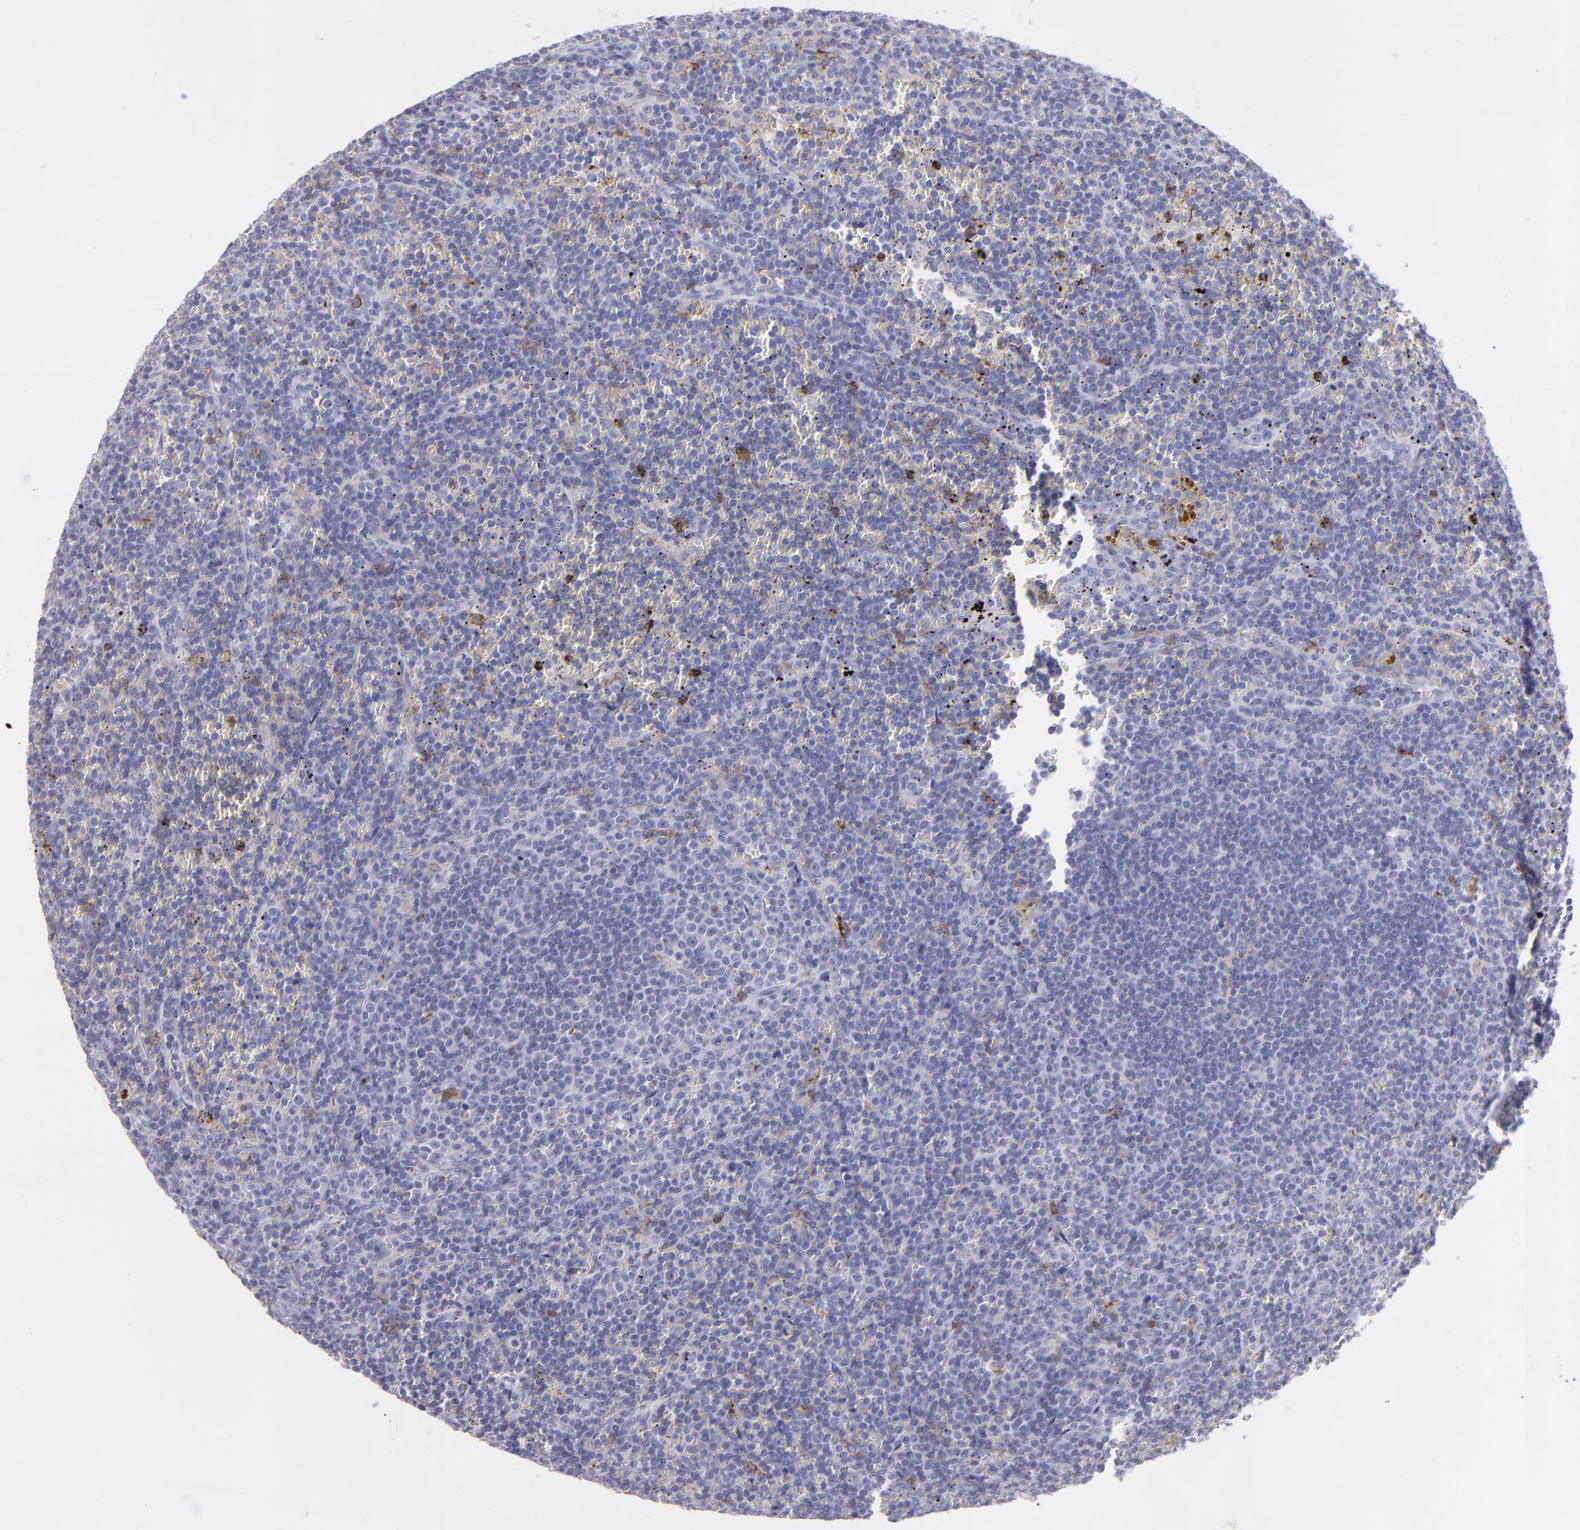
{"staining": {"intensity": "negative", "quantity": "none", "location": "none"}, "tissue": "lymphoma", "cell_type": "Tumor cells", "image_type": "cancer", "snomed": [{"axis": "morphology", "description": "Malignant lymphoma, non-Hodgkin's type, Low grade"}, {"axis": "topography", "description": "Spleen"}], "caption": "A photomicrograph of human low-grade malignant lymphoma, non-Hodgkin's type is negative for staining in tumor cells.", "gene": "SELPLG", "patient": {"sex": "male", "age": 80}}